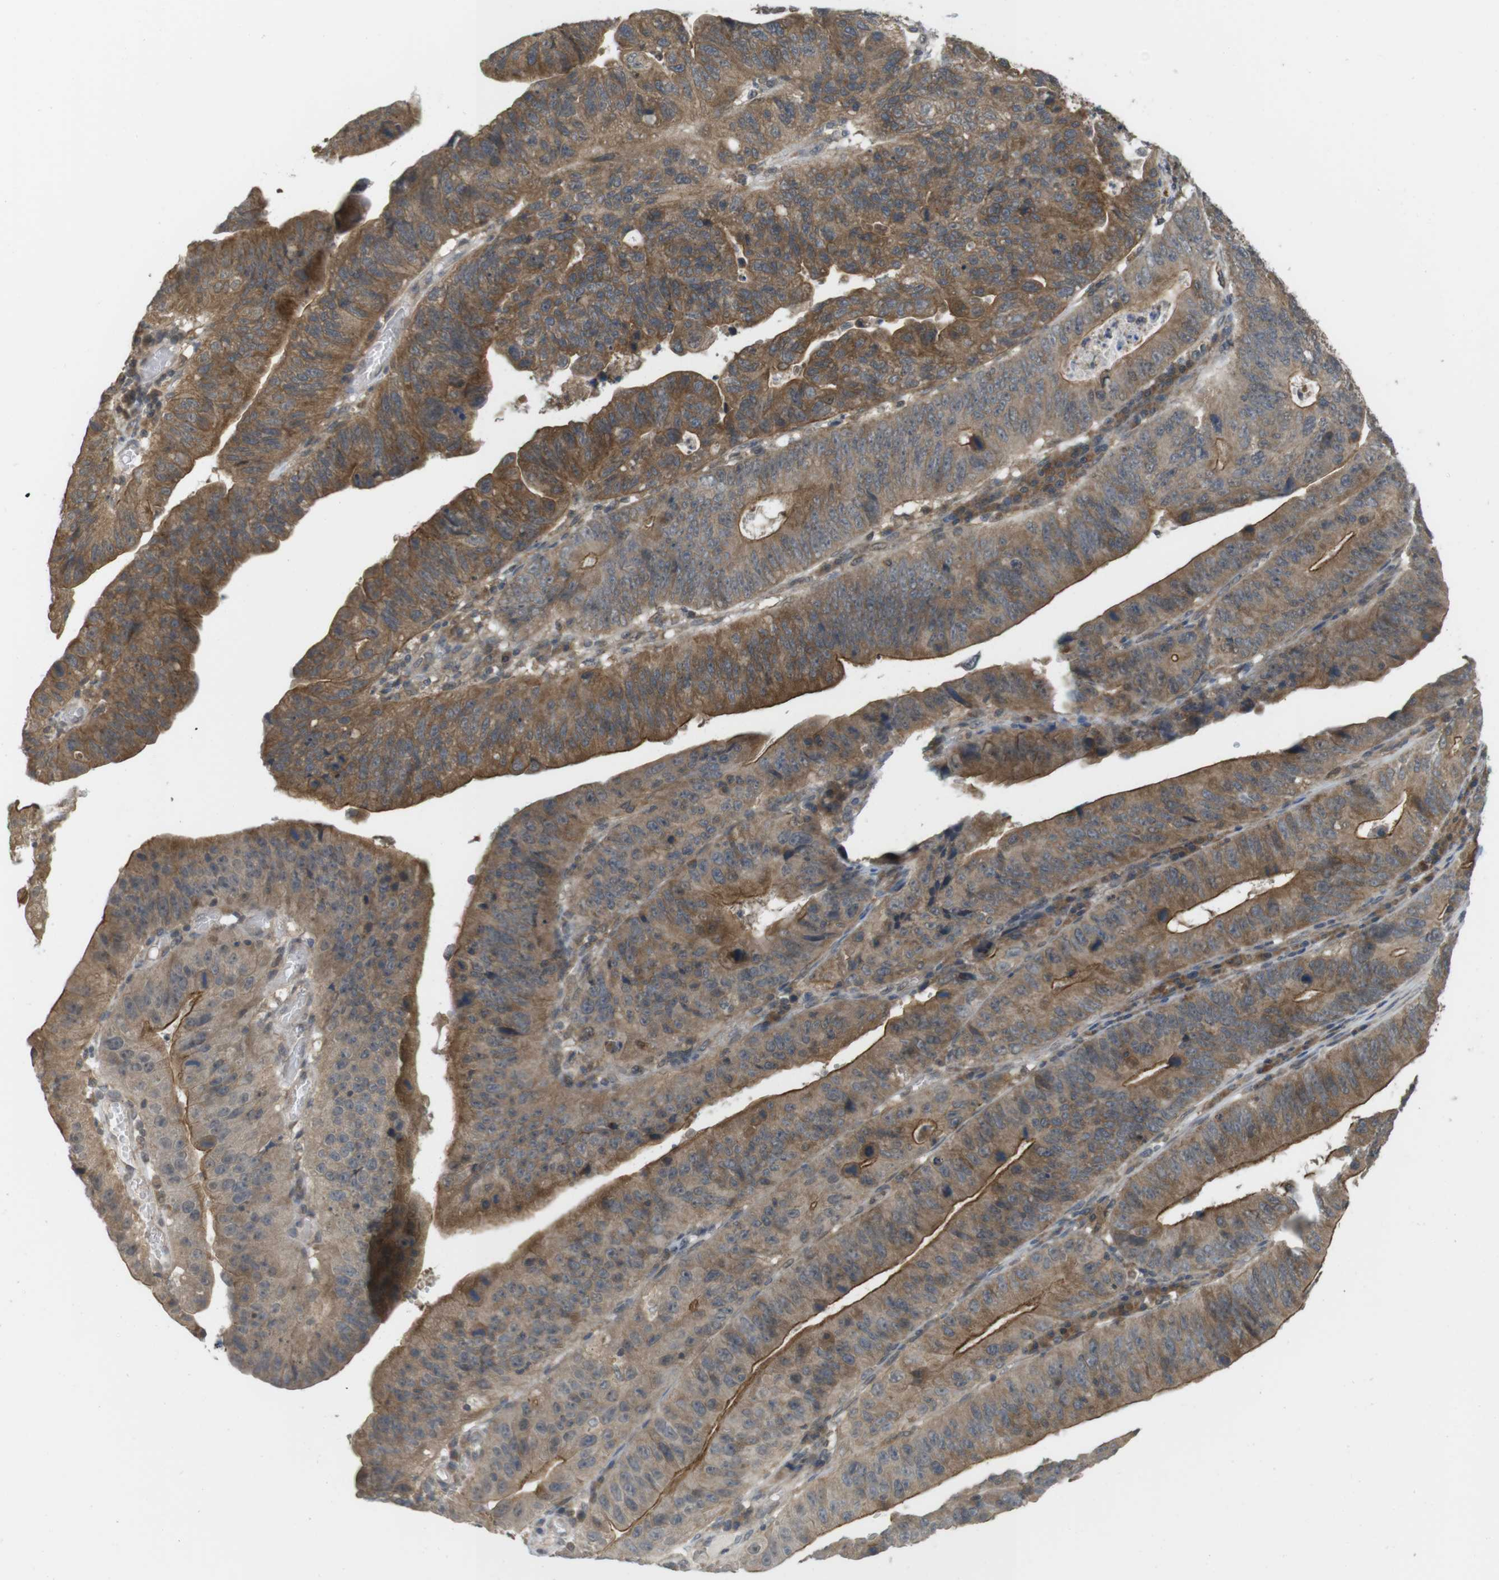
{"staining": {"intensity": "moderate", "quantity": ">75%", "location": "cytoplasmic/membranous"}, "tissue": "stomach cancer", "cell_type": "Tumor cells", "image_type": "cancer", "snomed": [{"axis": "morphology", "description": "Adenocarcinoma, NOS"}, {"axis": "topography", "description": "Stomach"}], "caption": "Adenocarcinoma (stomach) was stained to show a protein in brown. There is medium levels of moderate cytoplasmic/membranous expression in about >75% of tumor cells.", "gene": "RNF130", "patient": {"sex": "male", "age": 59}}